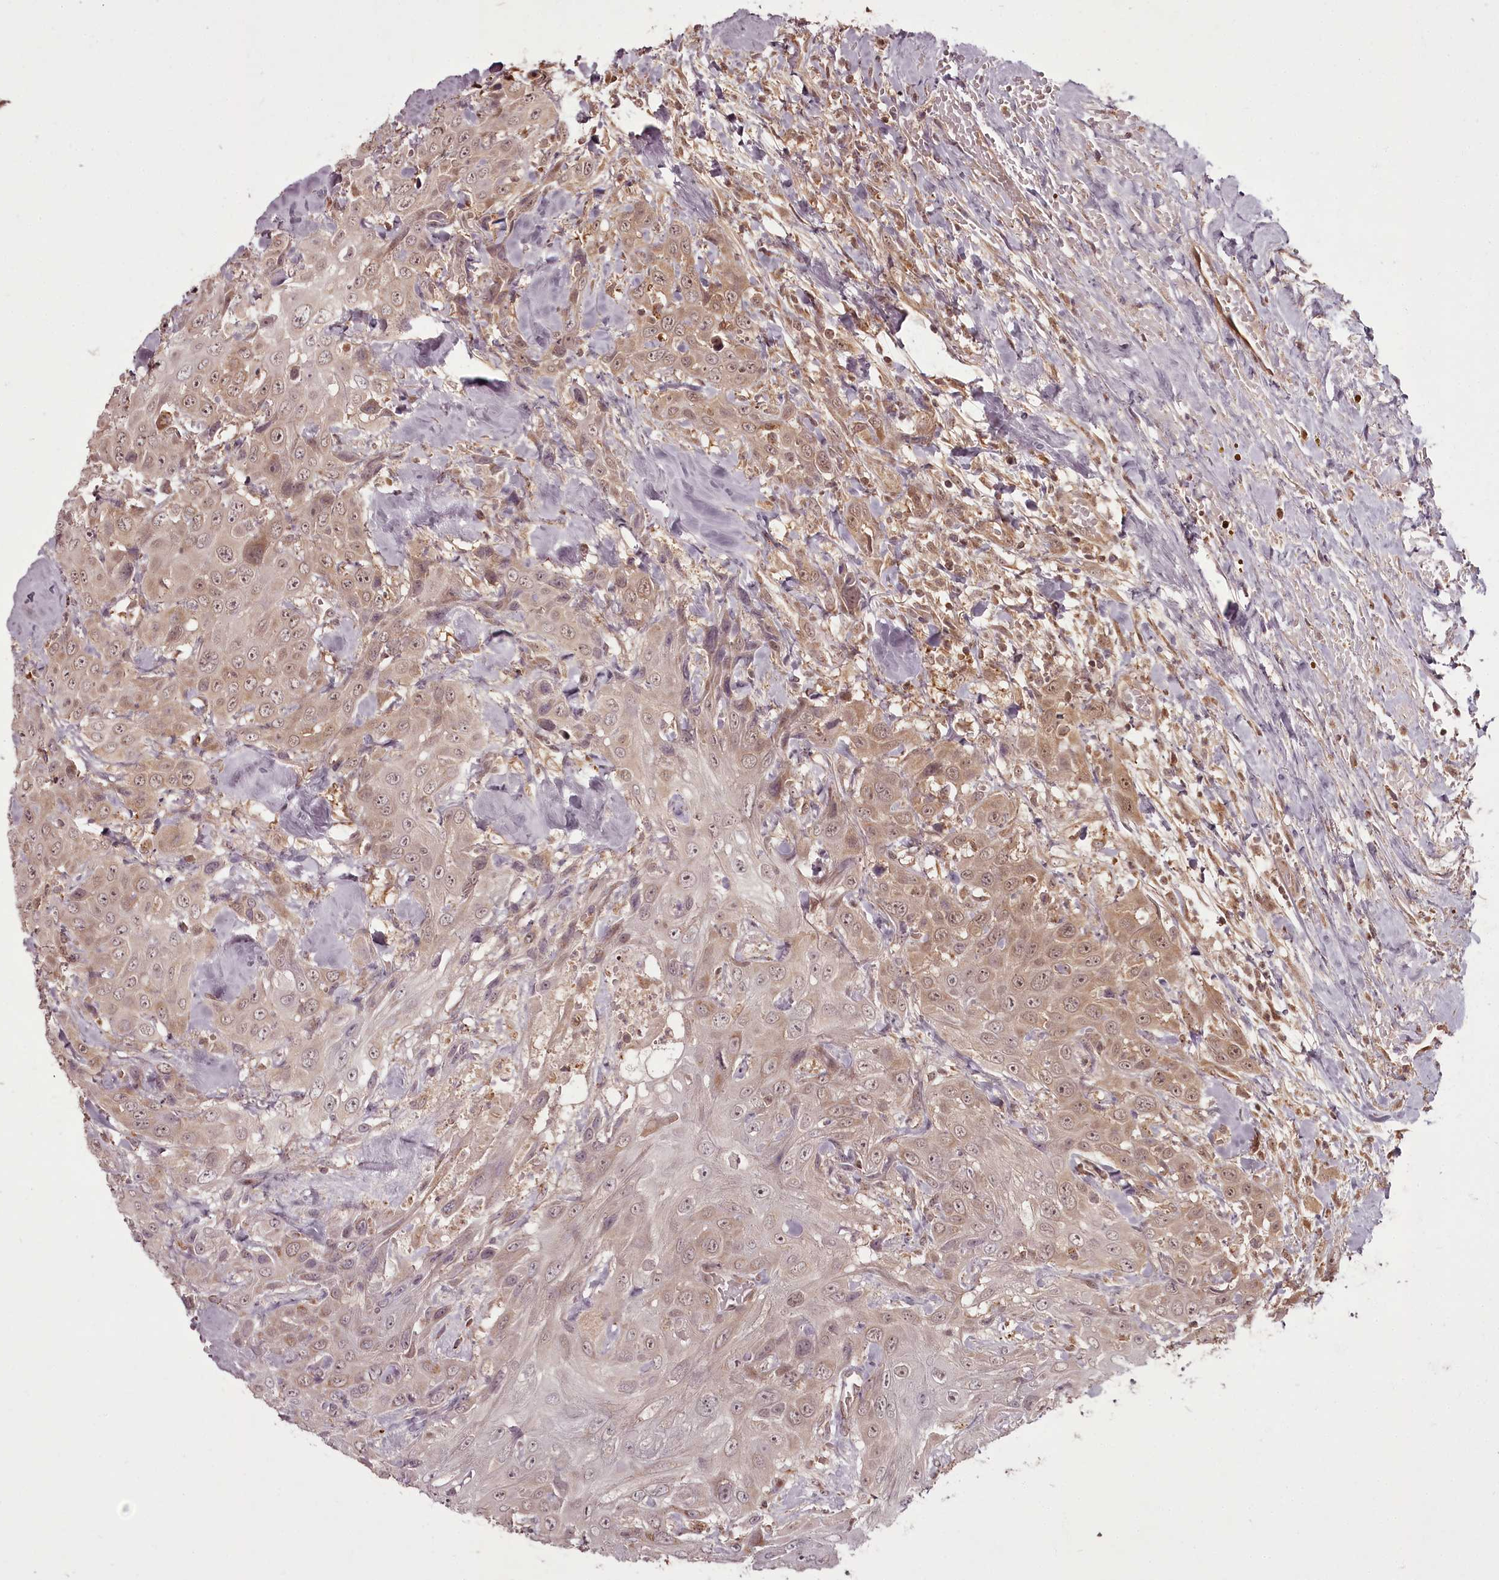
{"staining": {"intensity": "weak", "quantity": ">75%", "location": "cytoplasmic/membranous"}, "tissue": "head and neck cancer", "cell_type": "Tumor cells", "image_type": "cancer", "snomed": [{"axis": "morphology", "description": "Squamous cell carcinoma, NOS"}, {"axis": "topography", "description": "Head-Neck"}], "caption": "Immunohistochemical staining of human head and neck cancer (squamous cell carcinoma) reveals weak cytoplasmic/membranous protein staining in about >75% of tumor cells.", "gene": "PCBP2", "patient": {"sex": "male", "age": 81}}